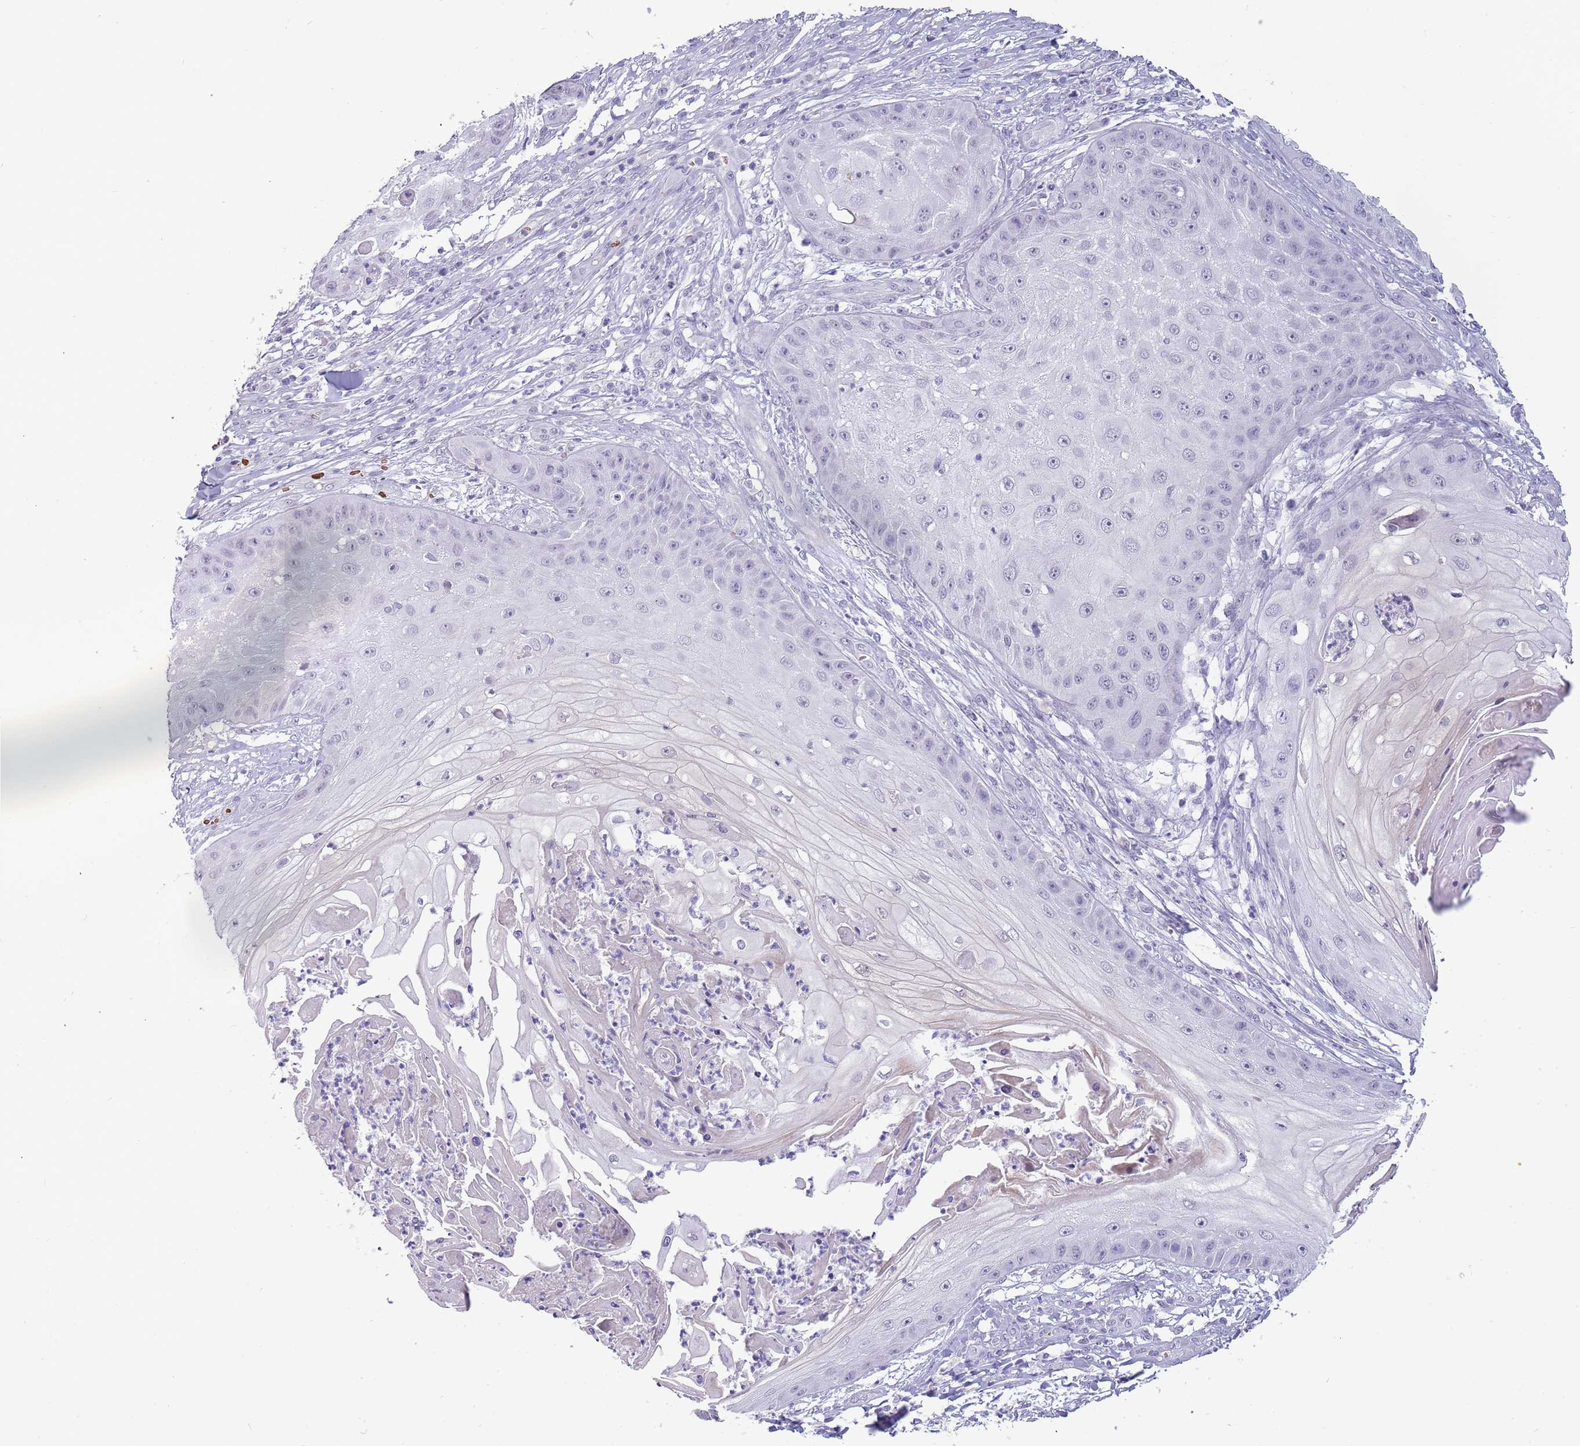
{"staining": {"intensity": "negative", "quantity": "none", "location": "none"}, "tissue": "skin cancer", "cell_type": "Tumor cells", "image_type": "cancer", "snomed": [{"axis": "morphology", "description": "Squamous cell carcinoma, NOS"}, {"axis": "topography", "description": "Skin"}], "caption": "Immunohistochemistry (IHC) of squamous cell carcinoma (skin) exhibits no expression in tumor cells.", "gene": "LYPD6B", "patient": {"sex": "male", "age": 70}}